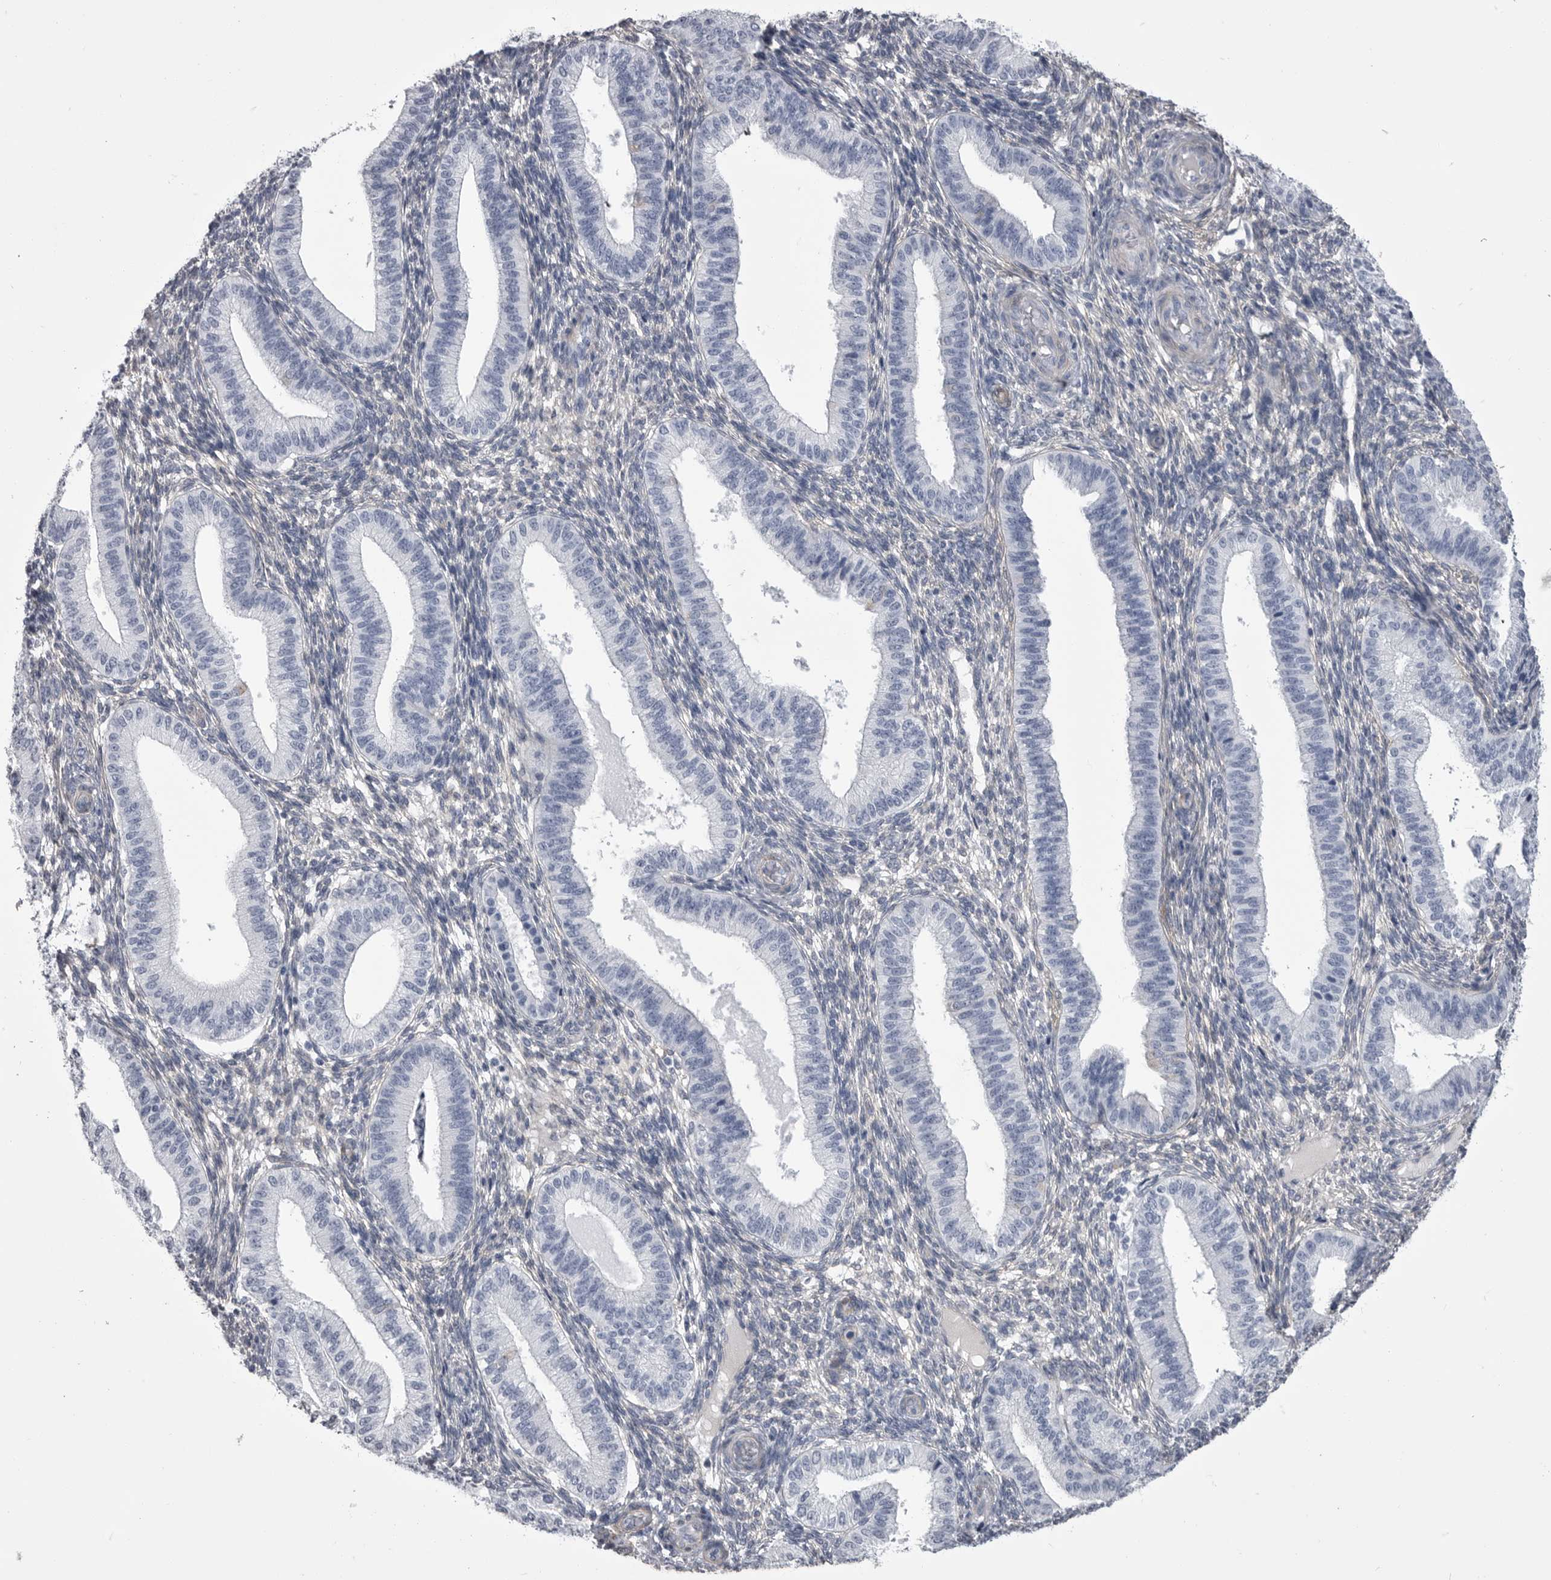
{"staining": {"intensity": "negative", "quantity": "none", "location": "none"}, "tissue": "endometrium", "cell_type": "Cells in endometrial stroma", "image_type": "normal", "snomed": [{"axis": "morphology", "description": "Normal tissue, NOS"}, {"axis": "topography", "description": "Endometrium"}], "caption": "Endometrium stained for a protein using immunohistochemistry (IHC) shows no expression cells in endometrial stroma.", "gene": "ANK2", "patient": {"sex": "female", "age": 39}}